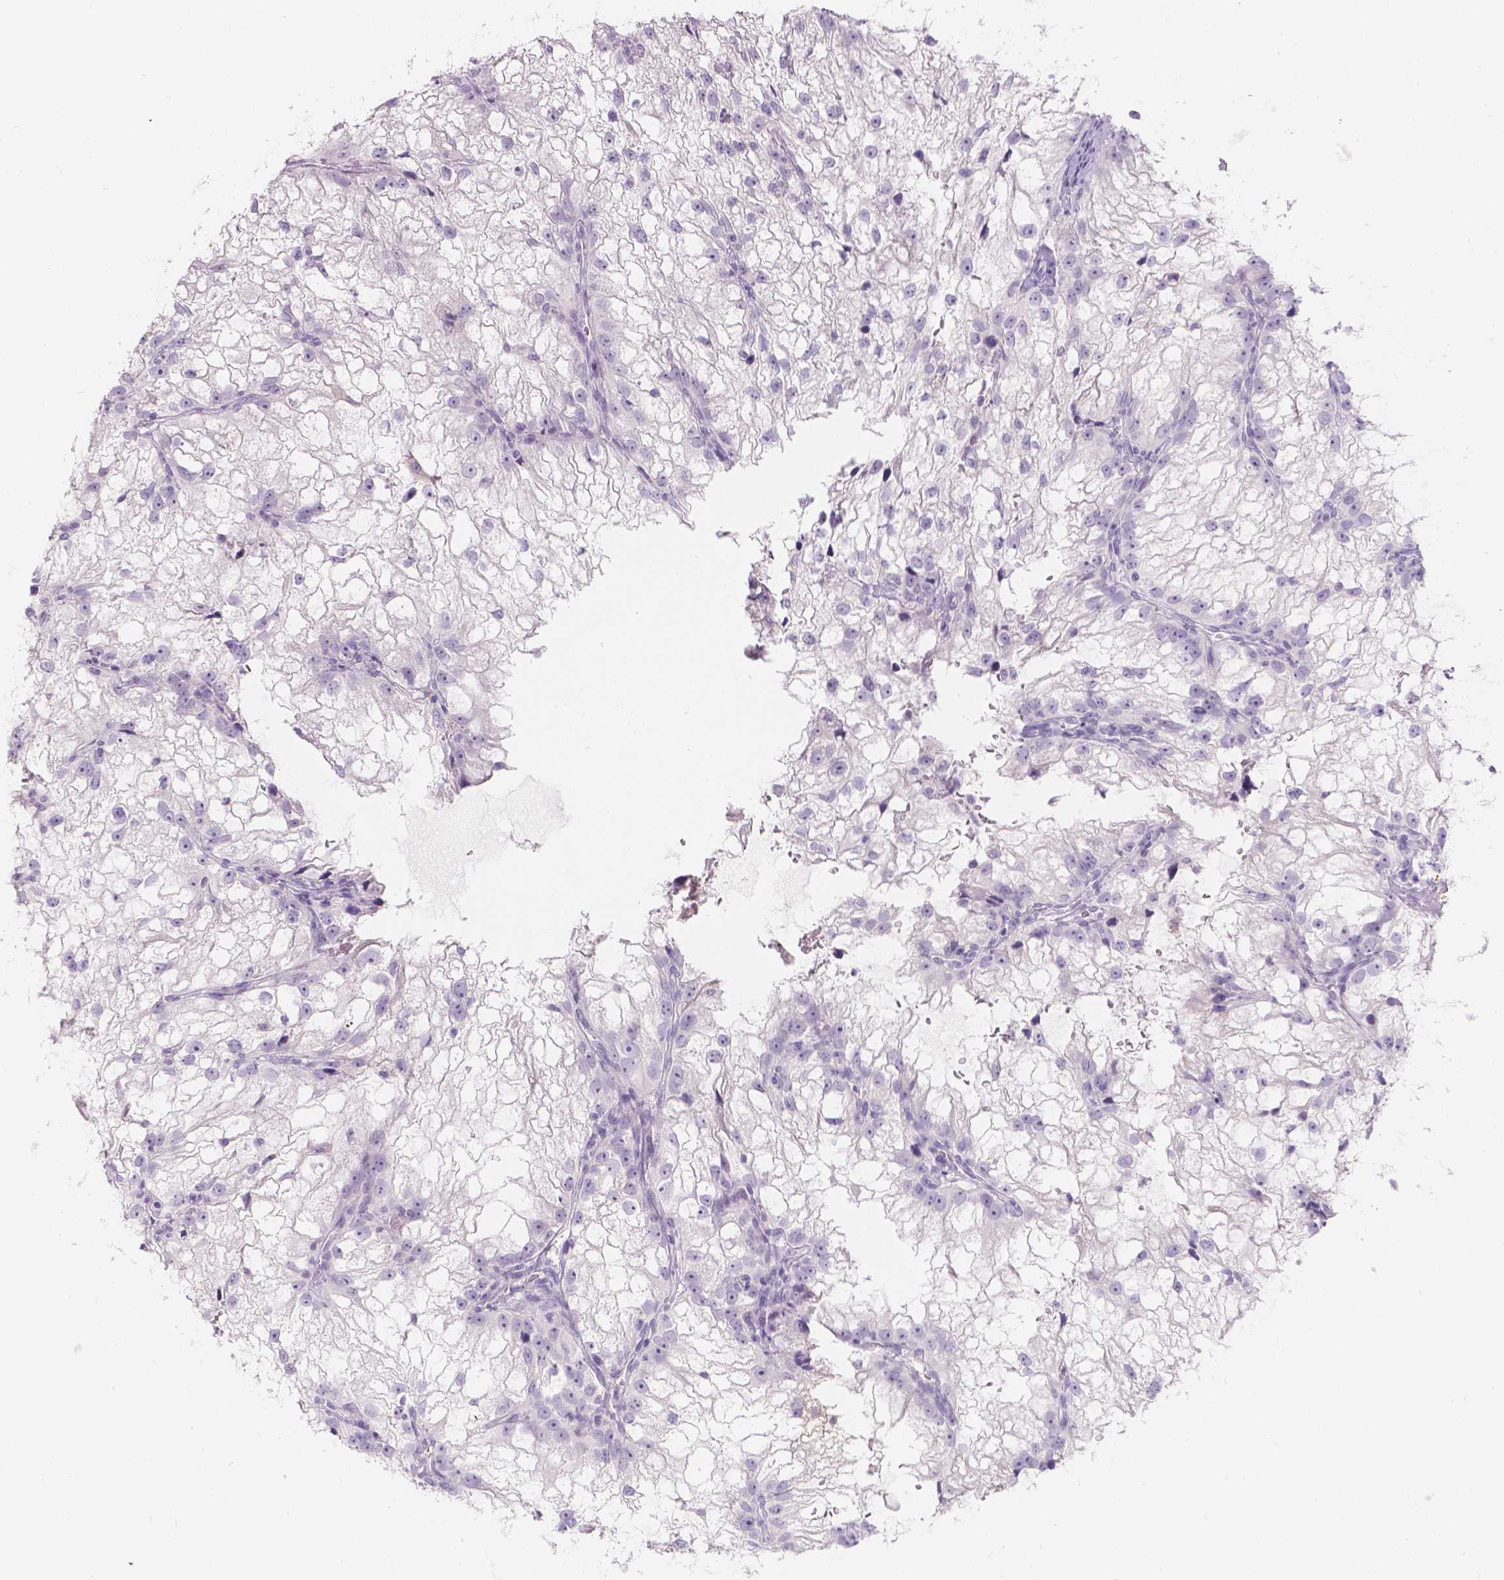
{"staining": {"intensity": "negative", "quantity": "none", "location": "none"}, "tissue": "renal cancer", "cell_type": "Tumor cells", "image_type": "cancer", "snomed": [{"axis": "morphology", "description": "Adenocarcinoma, NOS"}, {"axis": "topography", "description": "Kidney"}], "caption": "IHC photomicrograph of human adenocarcinoma (renal) stained for a protein (brown), which exhibits no staining in tumor cells.", "gene": "HTN3", "patient": {"sex": "male", "age": 59}}